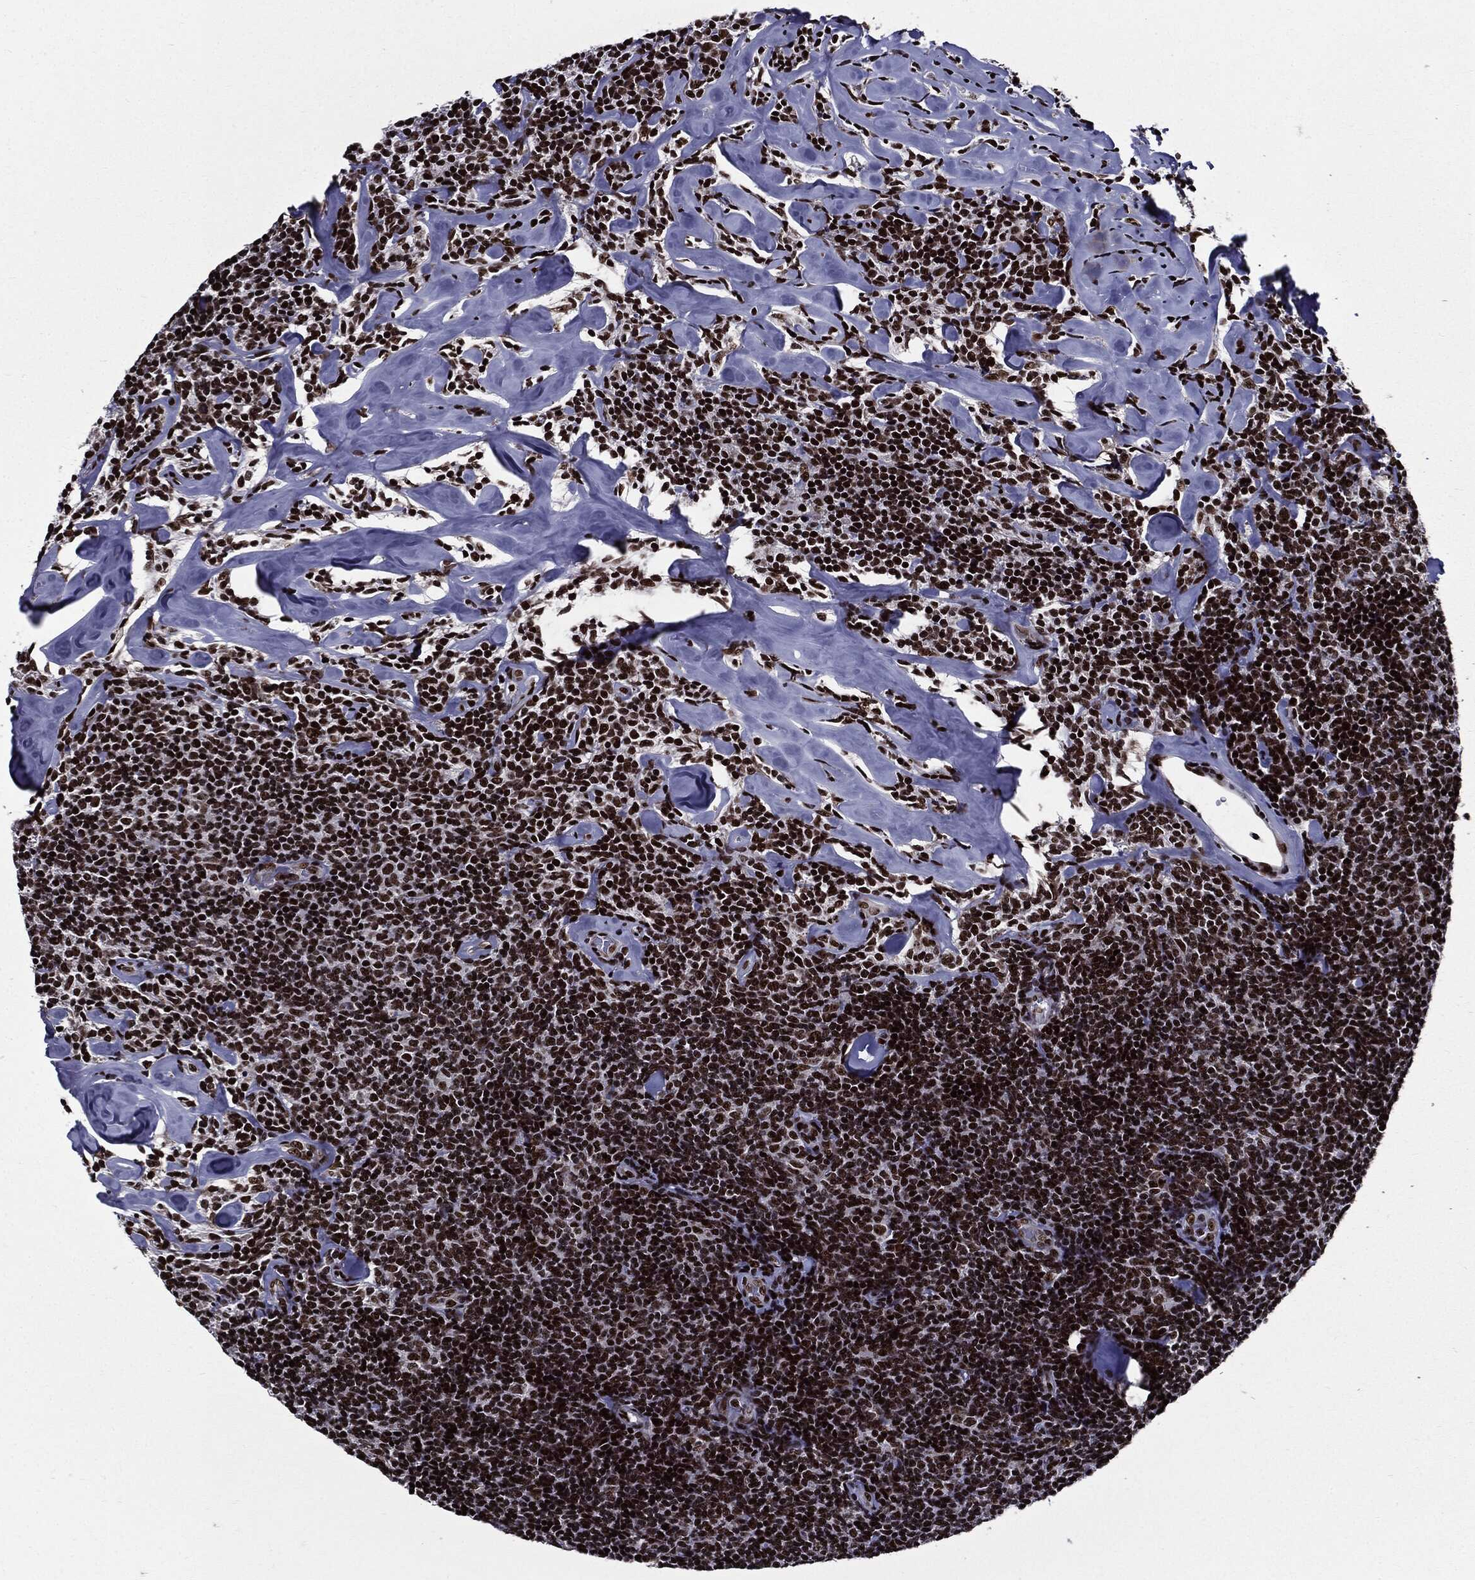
{"staining": {"intensity": "strong", "quantity": ">75%", "location": "nuclear"}, "tissue": "lymphoma", "cell_type": "Tumor cells", "image_type": "cancer", "snomed": [{"axis": "morphology", "description": "Malignant lymphoma, non-Hodgkin's type, Low grade"}, {"axis": "topography", "description": "Lymph node"}], "caption": "A high-resolution image shows IHC staining of low-grade malignant lymphoma, non-Hodgkin's type, which demonstrates strong nuclear staining in approximately >75% of tumor cells.", "gene": "ZFP91", "patient": {"sex": "female", "age": 56}}